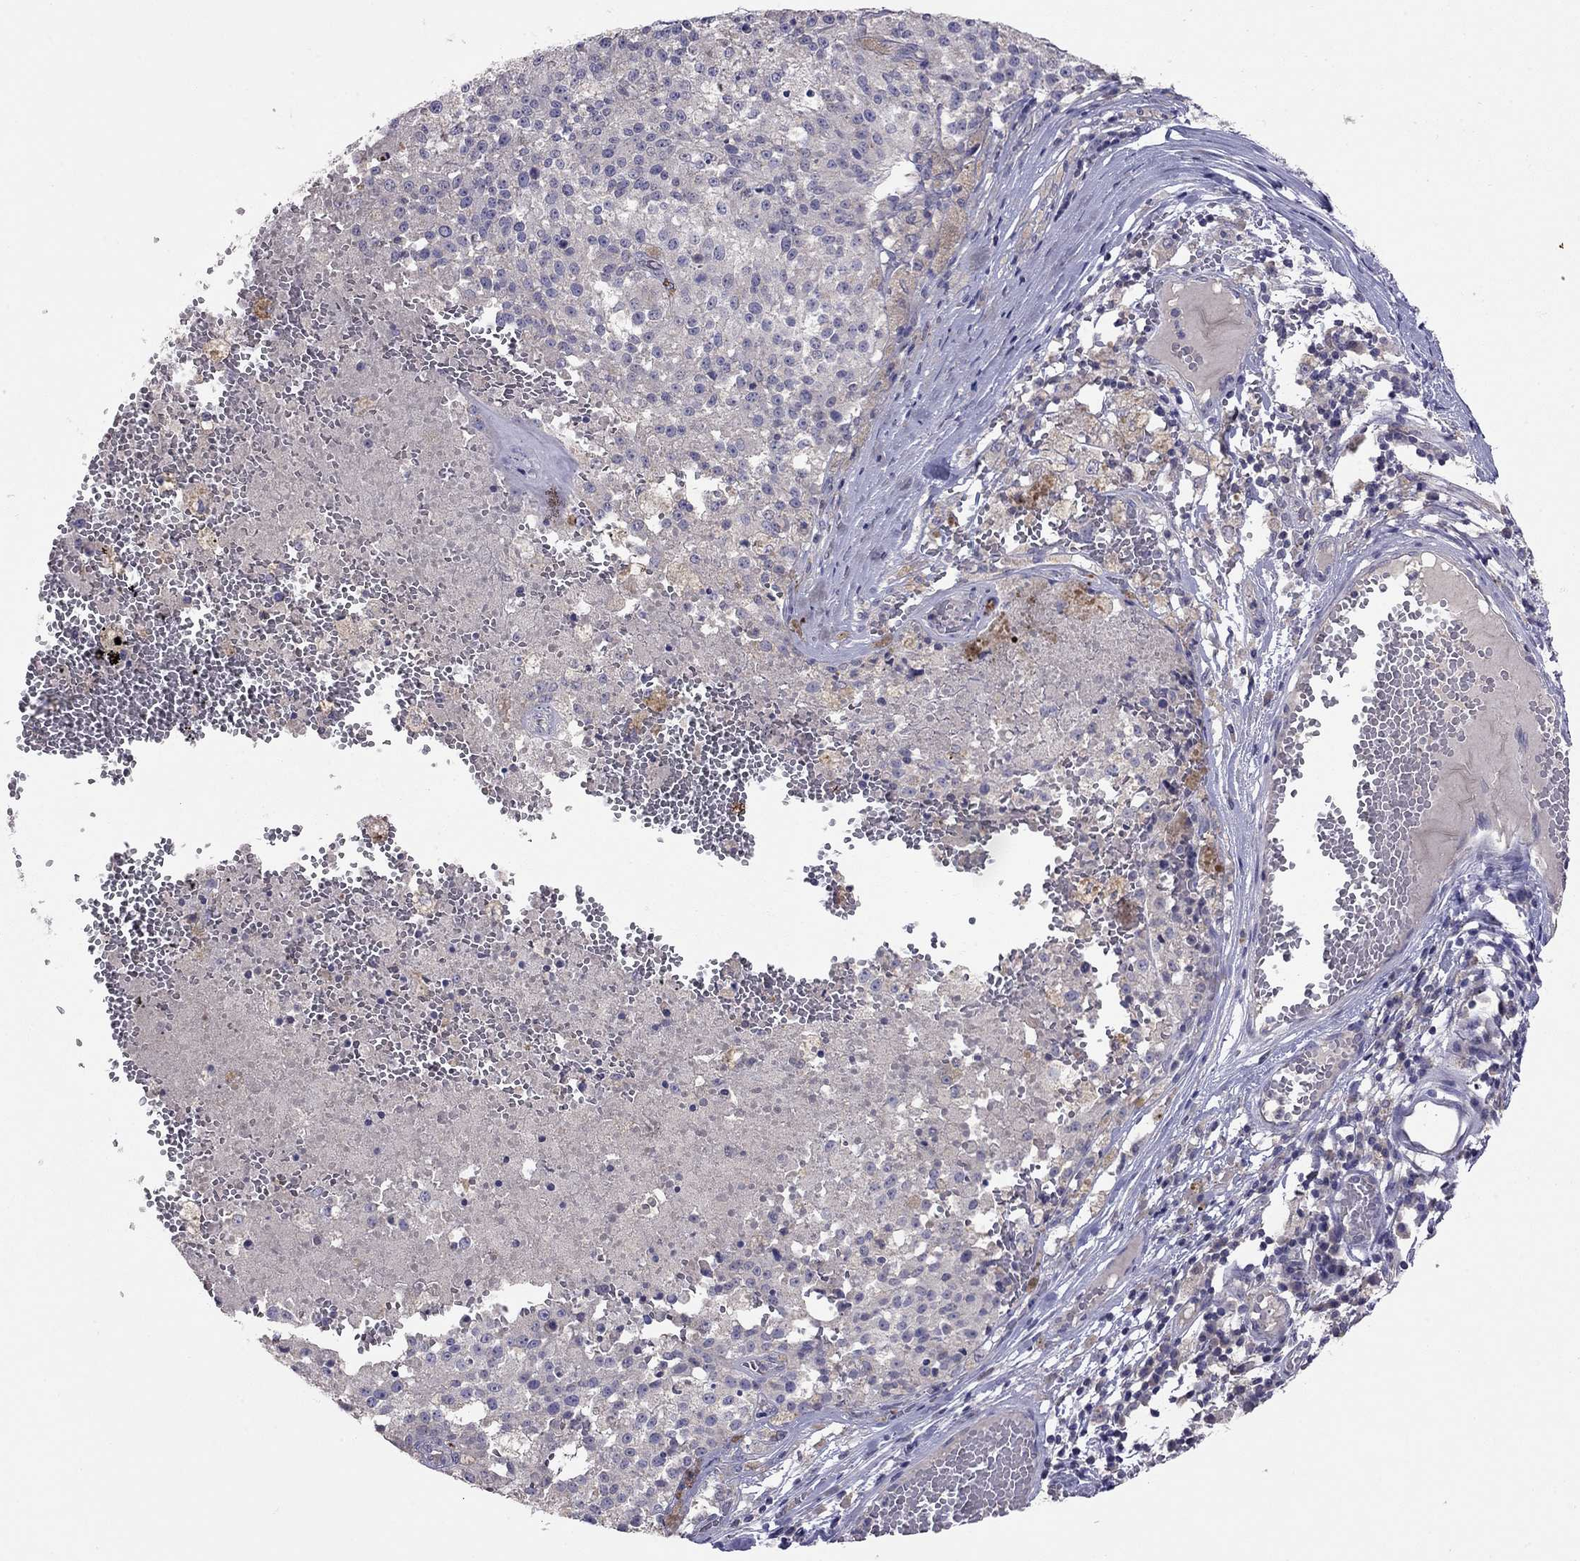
{"staining": {"intensity": "negative", "quantity": "none", "location": "none"}, "tissue": "melanoma", "cell_type": "Tumor cells", "image_type": "cancer", "snomed": [{"axis": "morphology", "description": "Malignant melanoma, Metastatic site"}, {"axis": "topography", "description": "Lymph node"}], "caption": "Immunohistochemical staining of malignant melanoma (metastatic site) displays no significant positivity in tumor cells.", "gene": "RTP5", "patient": {"sex": "female", "age": 64}}